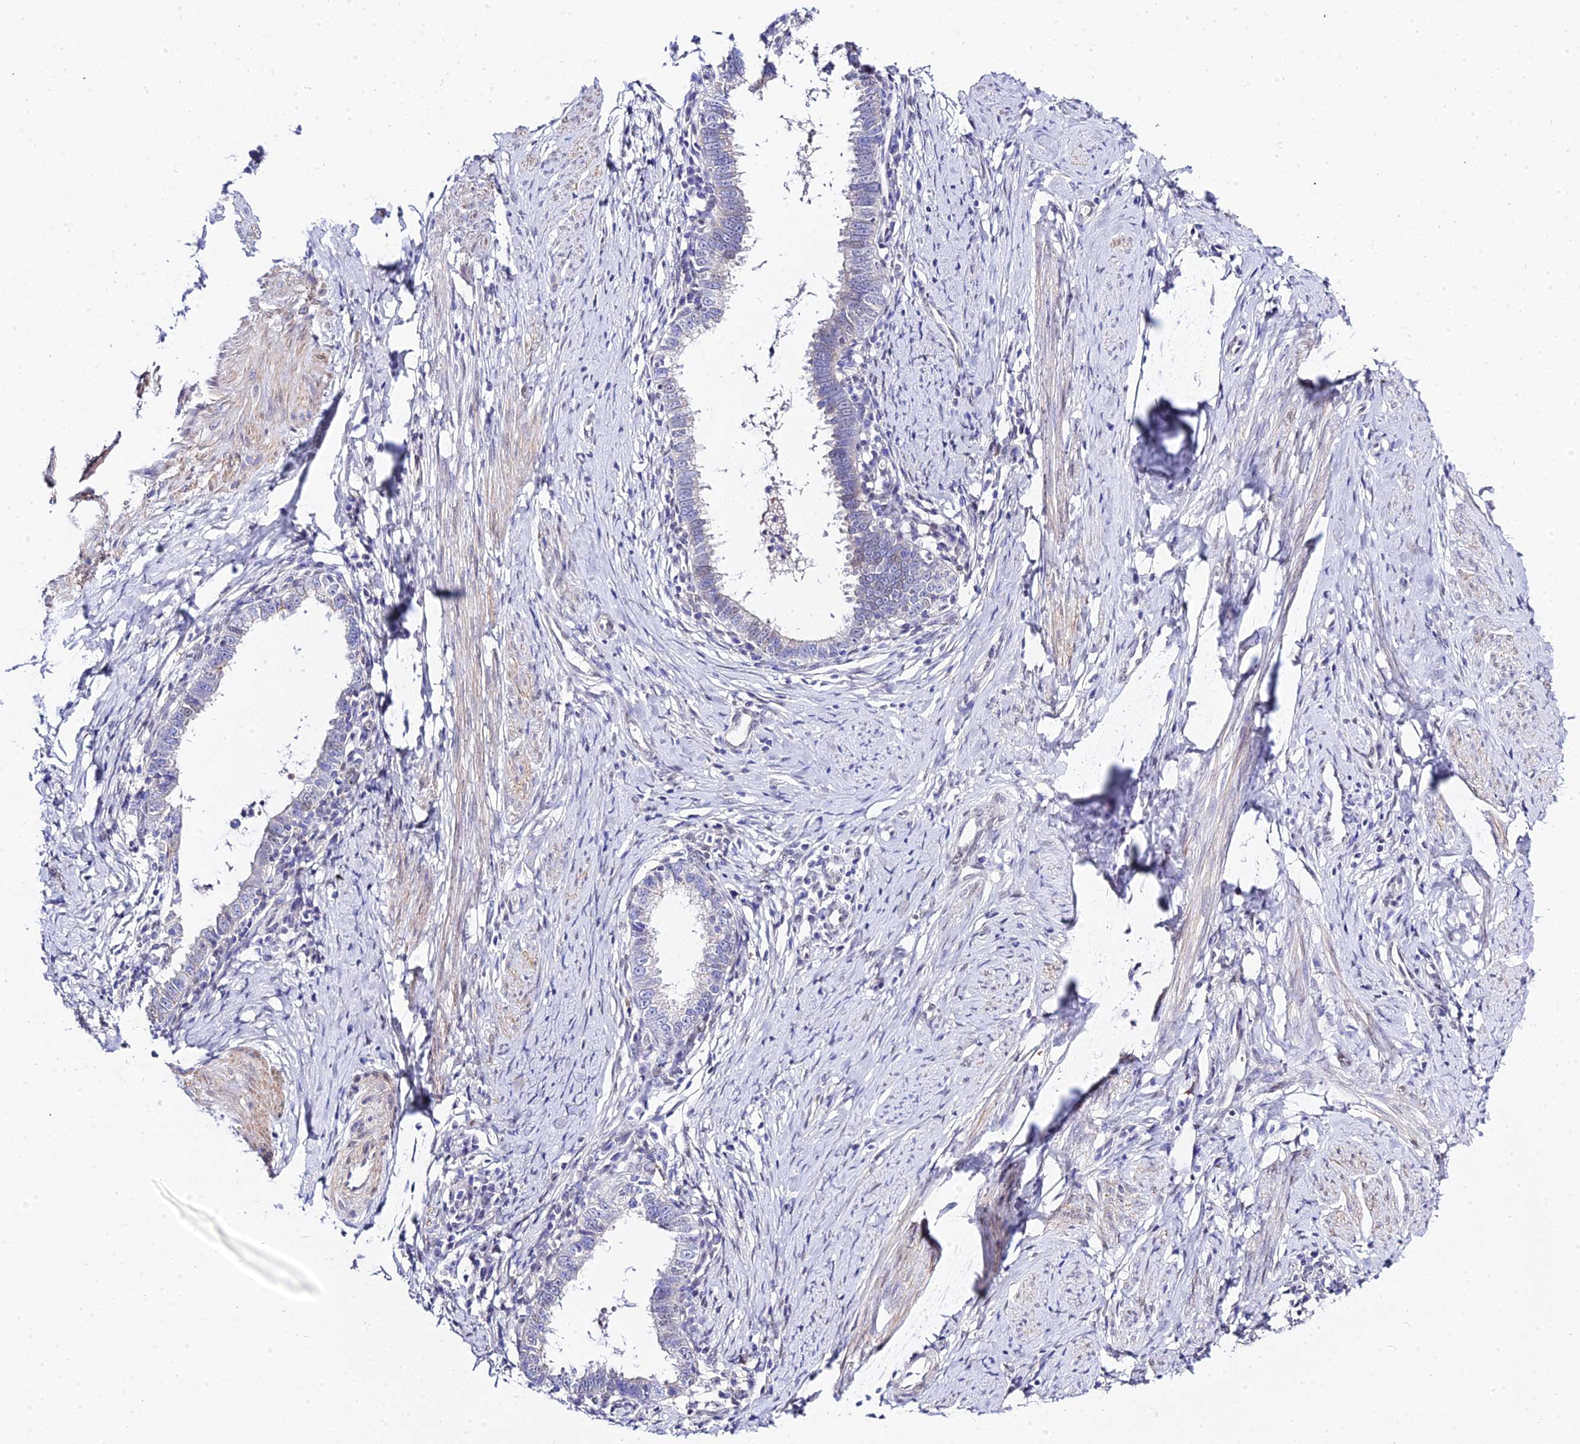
{"staining": {"intensity": "negative", "quantity": "none", "location": "none"}, "tissue": "cervical cancer", "cell_type": "Tumor cells", "image_type": "cancer", "snomed": [{"axis": "morphology", "description": "Adenocarcinoma, NOS"}, {"axis": "topography", "description": "Cervix"}], "caption": "Protein analysis of cervical adenocarcinoma shows no significant positivity in tumor cells.", "gene": "ZNF628", "patient": {"sex": "female", "age": 36}}